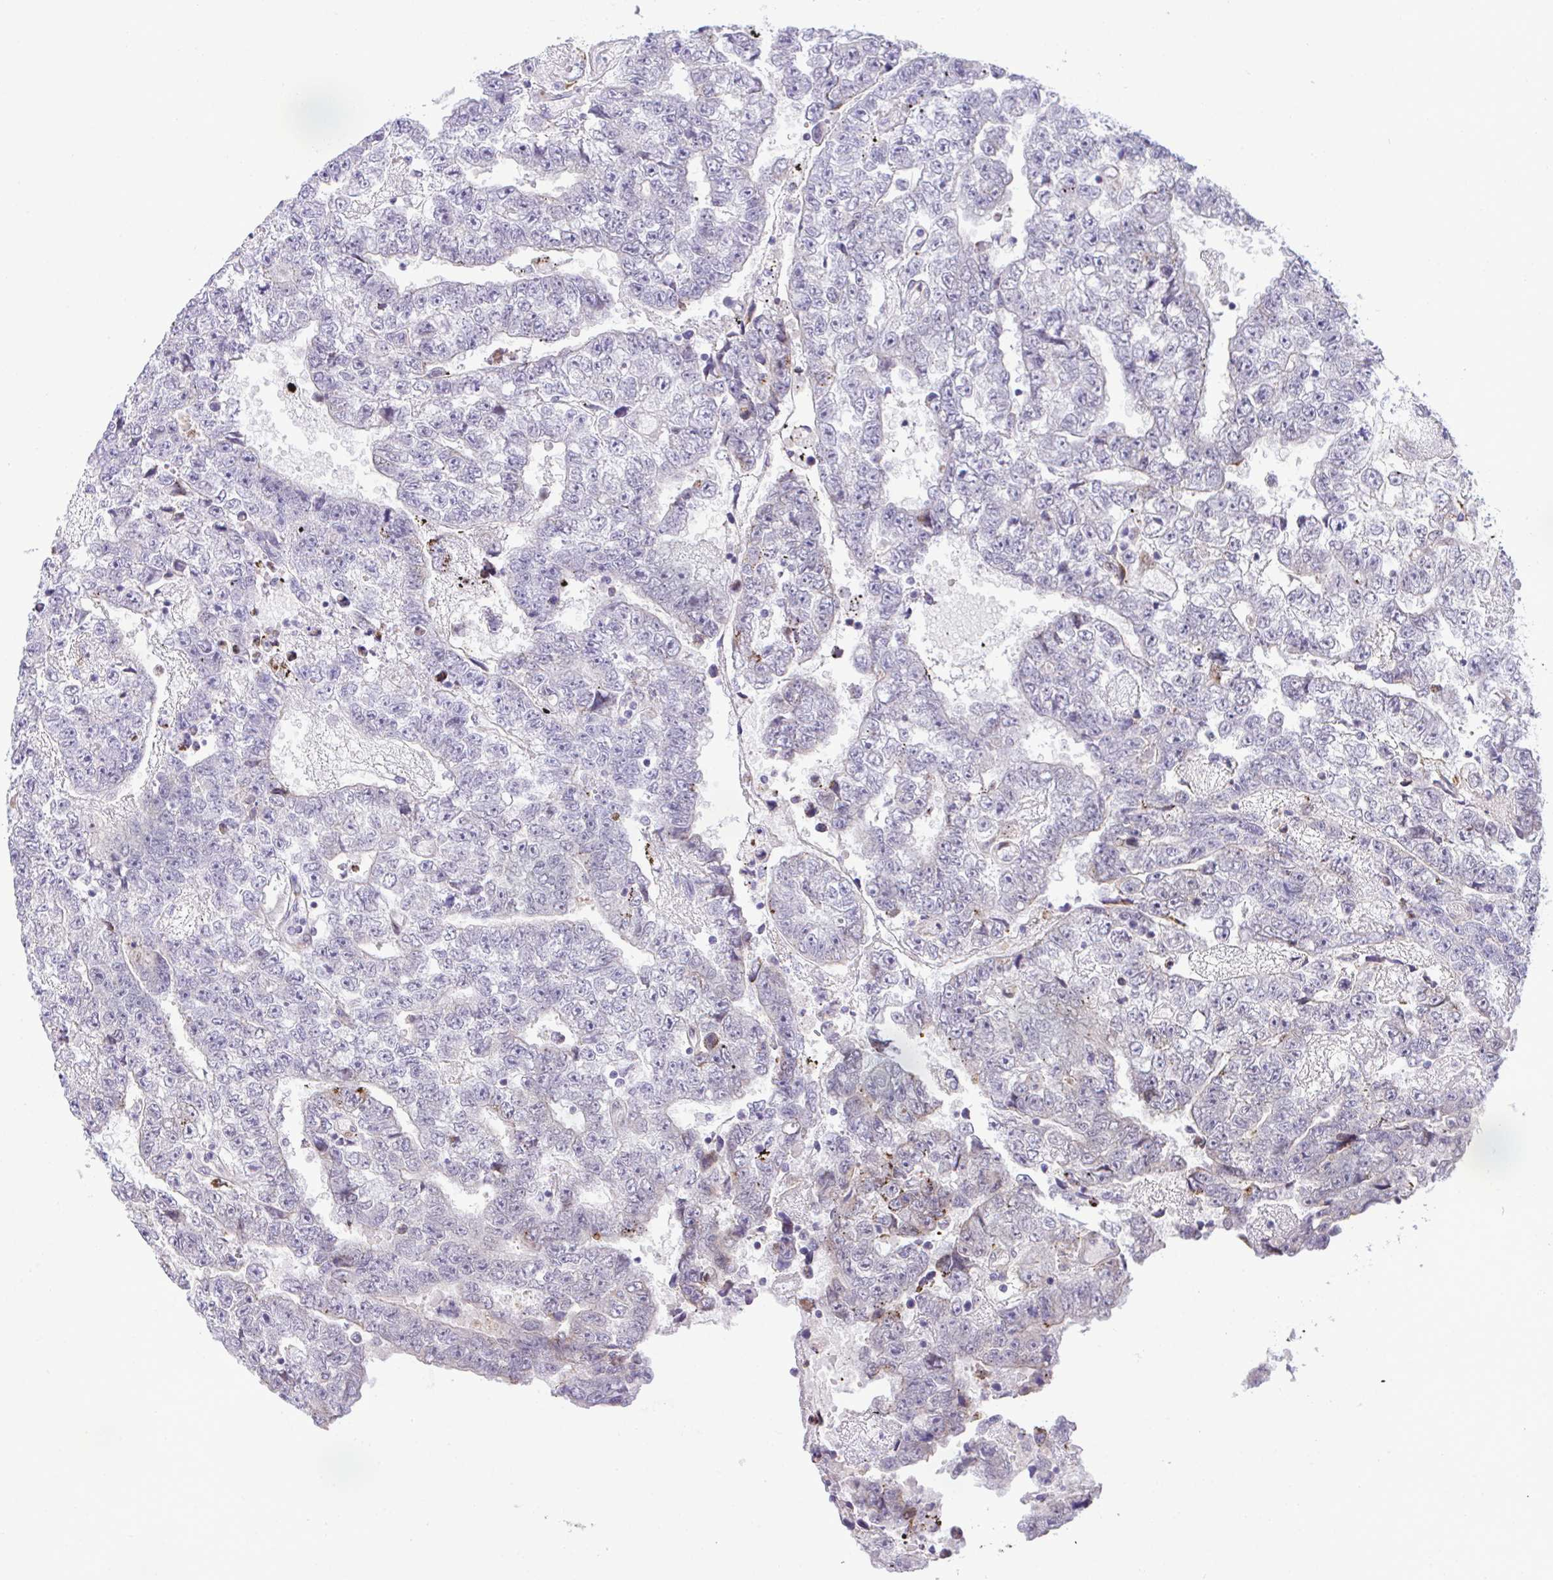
{"staining": {"intensity": "negative", "quantity": "none", "location": "none"}, "tissue": "testis cancer", "cell_type": "Tumor cells", "image_type": "cancer", "snomed": [{"axis": "morphology", "description": "Carcinoma, Embryonal, NOS"}, {"axis": "topography", "description": "Testis"}], "caption": "Immunohistochemistry histopathology image of testis cancer stained for a protein (brown), which demonstrates no expression in tumor cells. Nuclei are stained in blue.", "gene": "CASTOR2", "patient": {"sex": "male", "age": 25}}